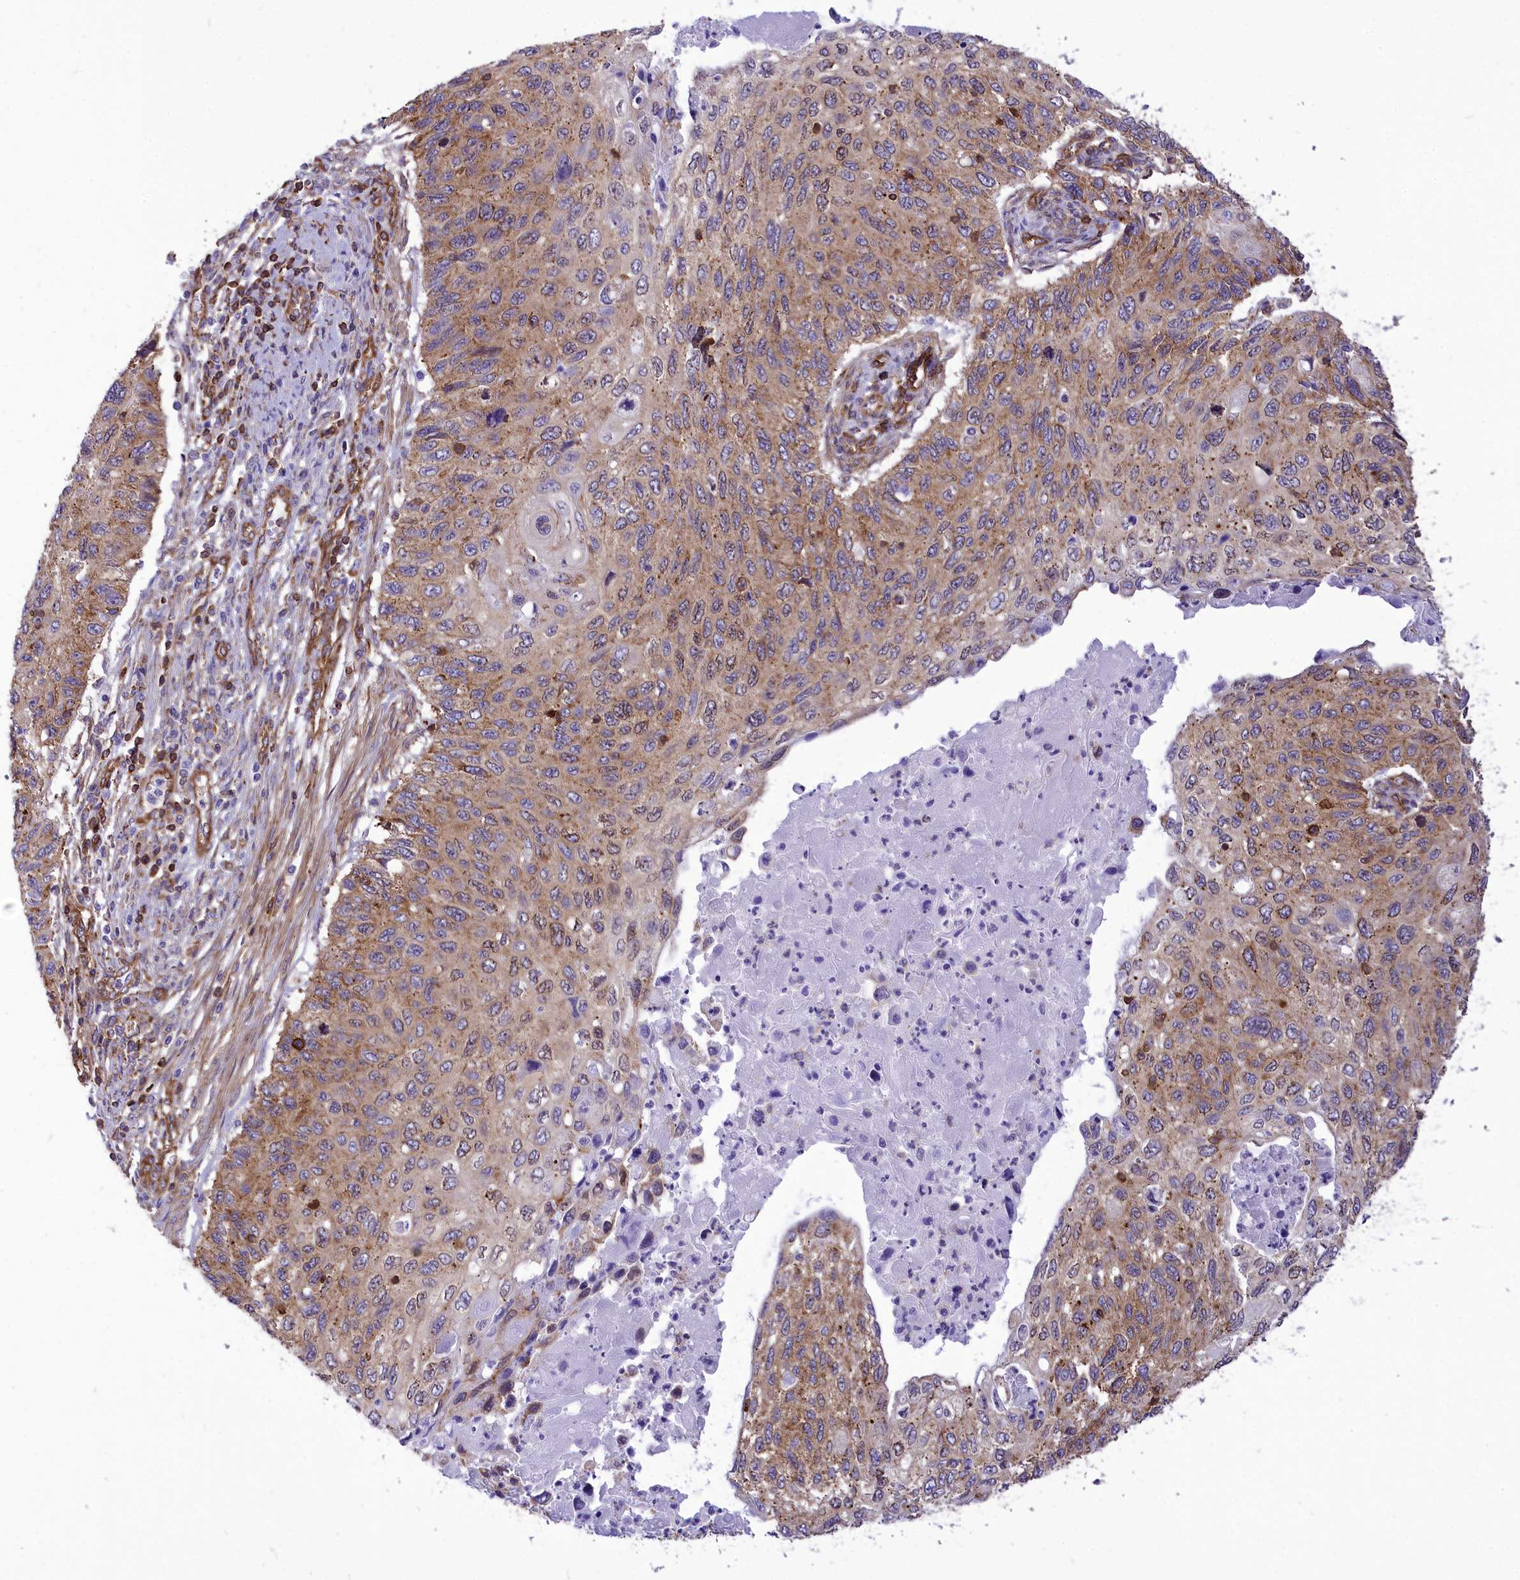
{"staining": {"intensity": "moderate", "quantity": ">75%", "location": "cytoplasmic/membranous"}, "tissue": "cervical cancer", "cell_type": "Tumor cells", "image_type": "cancer", "snomed": [{"axis": "morphology", "description": "Squamous cell carcinoma, NOS"}, {"axis": "topography", "description": "Cervix"}], "caption": "A histopathology image of human squamous cell carcinoma (cervical) stained for a protein displays moderate cytoplasmic/membranous brown staining in tumor cells.", "gene": "SEPTIN9", "patient": {"sex": "female", "age": 70}}